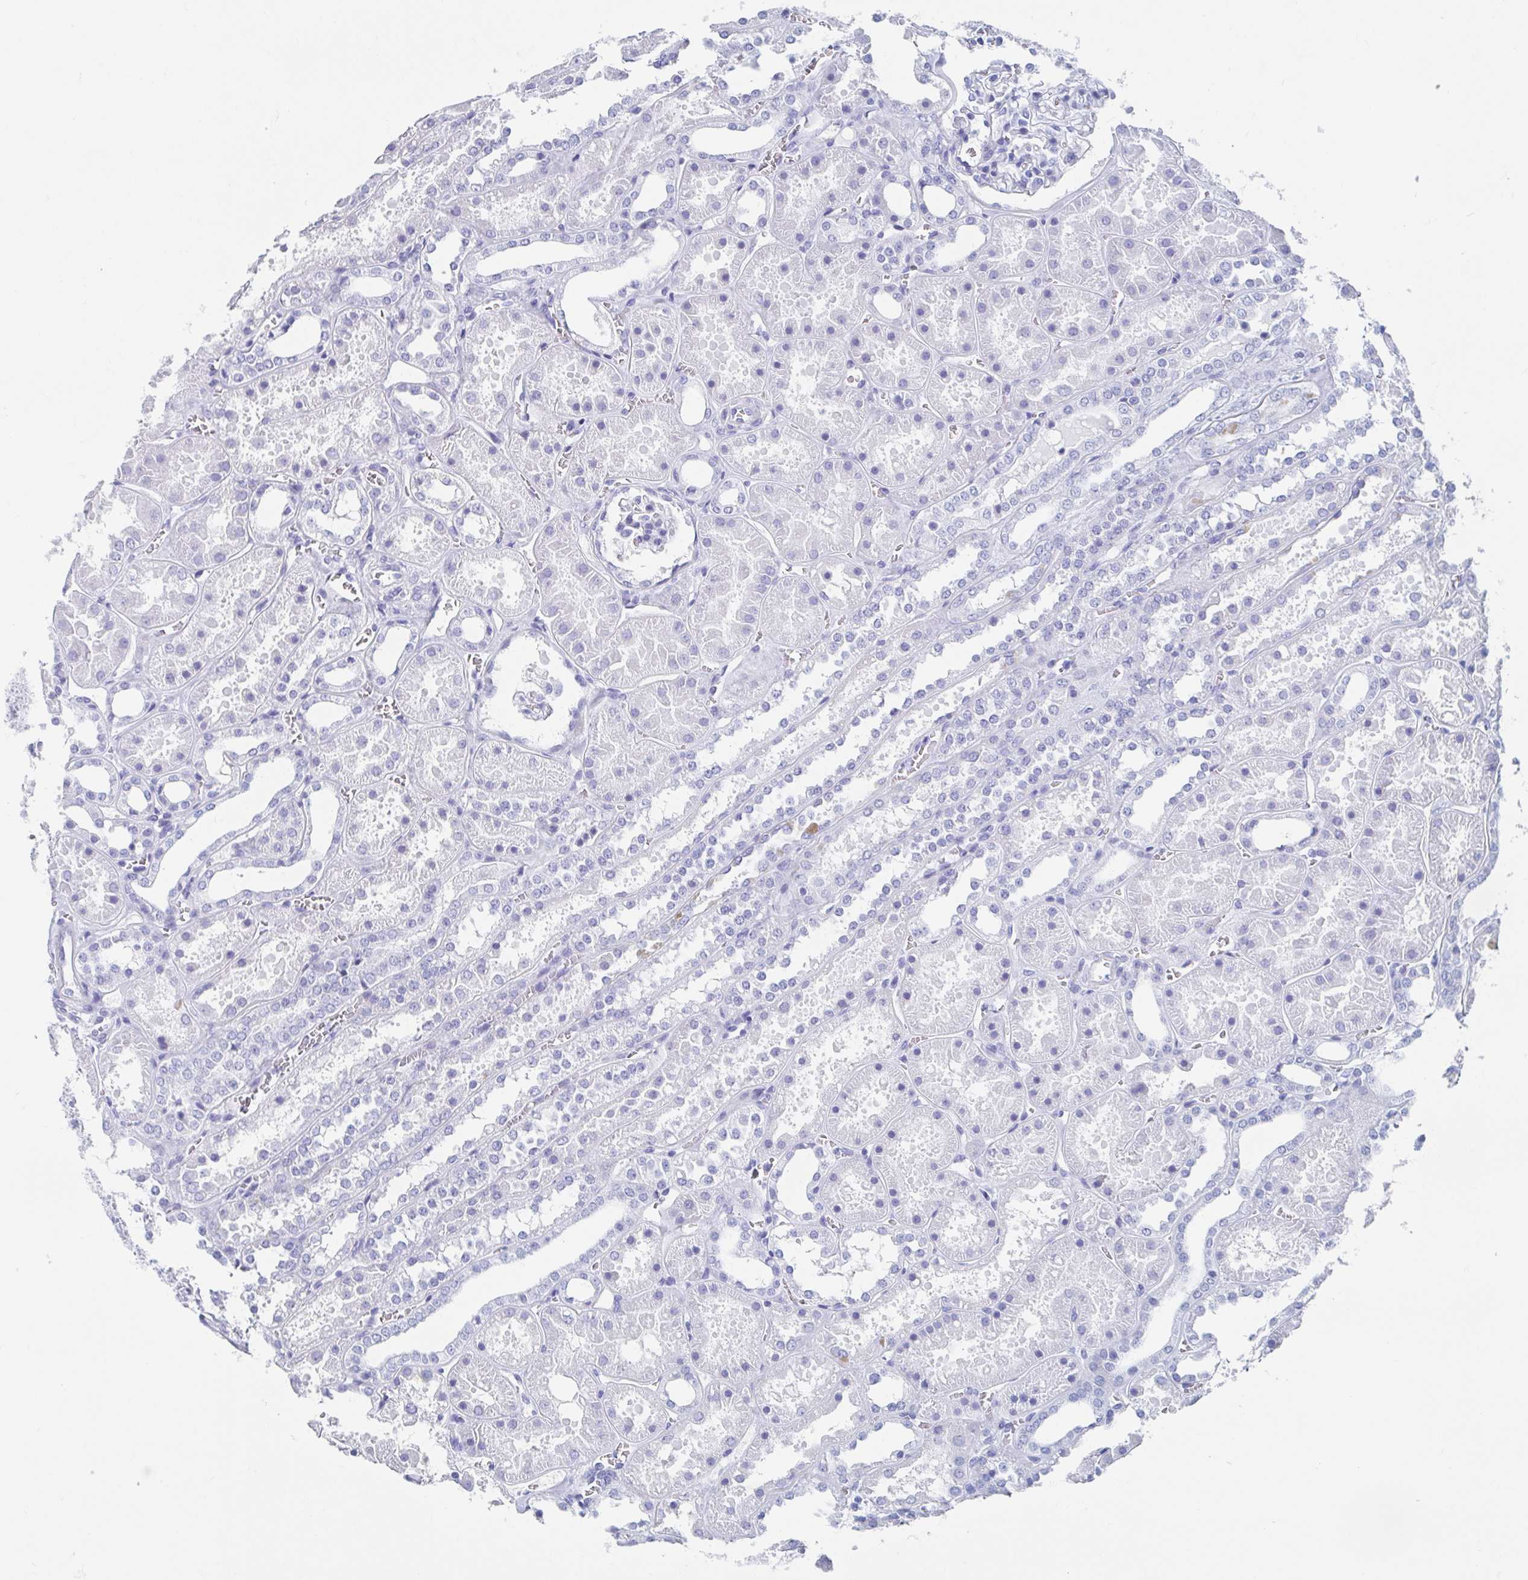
{"staining": {"intensity": "negative", "quantity": "none", "location": "none"}, "tissue": "kidney", "cell_type": "Cells in glomeruli", "image_type": "normal", "snomed": [{"axis": "morphology", "description": "Normal tissue, NOS"}, {"axis": "topography", "description": "Kidney"}], "caption": "The micrograph shows no staining of cells in glomeruli in benign kidney. (Immunohistochemistry, brightfield microscopy, high magnification).", "gene": "HDGFL1", "patient": {"sex": "female", "age": 41}}